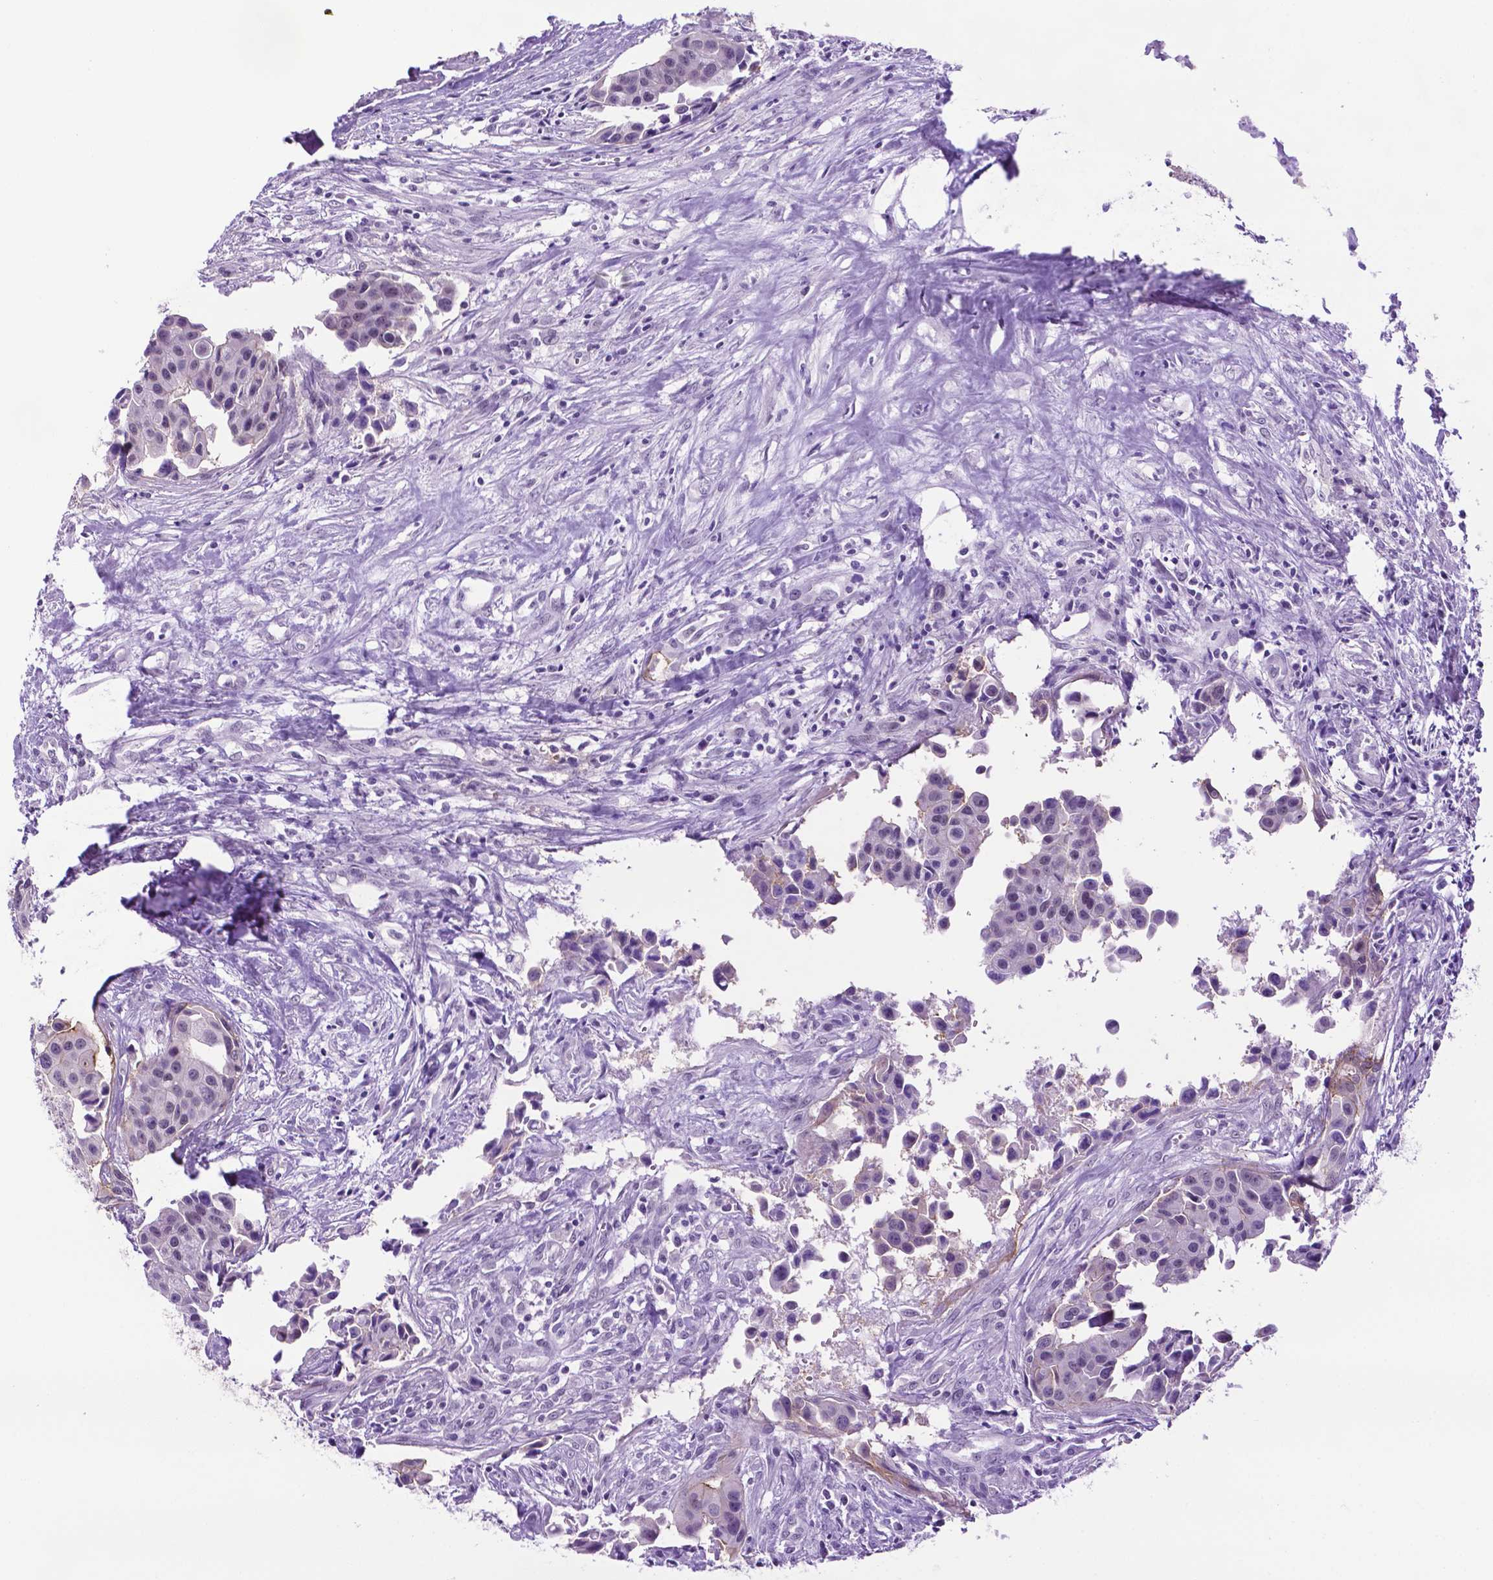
{"staining": {"intensity": "negative", "quantity": "none", "location": "none"}, "tissue": "head and neck cancer", "cell_type": "Tumor cells", "image_type": "cancer", "snomed": [{"axis": "morphology", "description": "Adenocarcinoma, NOS"}, {"axis": "topography", "description": "Head-Neck"}], "caption": "The photomicrograph exhibits no significant expression in tumor cells of head and neck cancer.", "gene": "TACSTD2", "patient": {"sex": "male", "age": 76}}